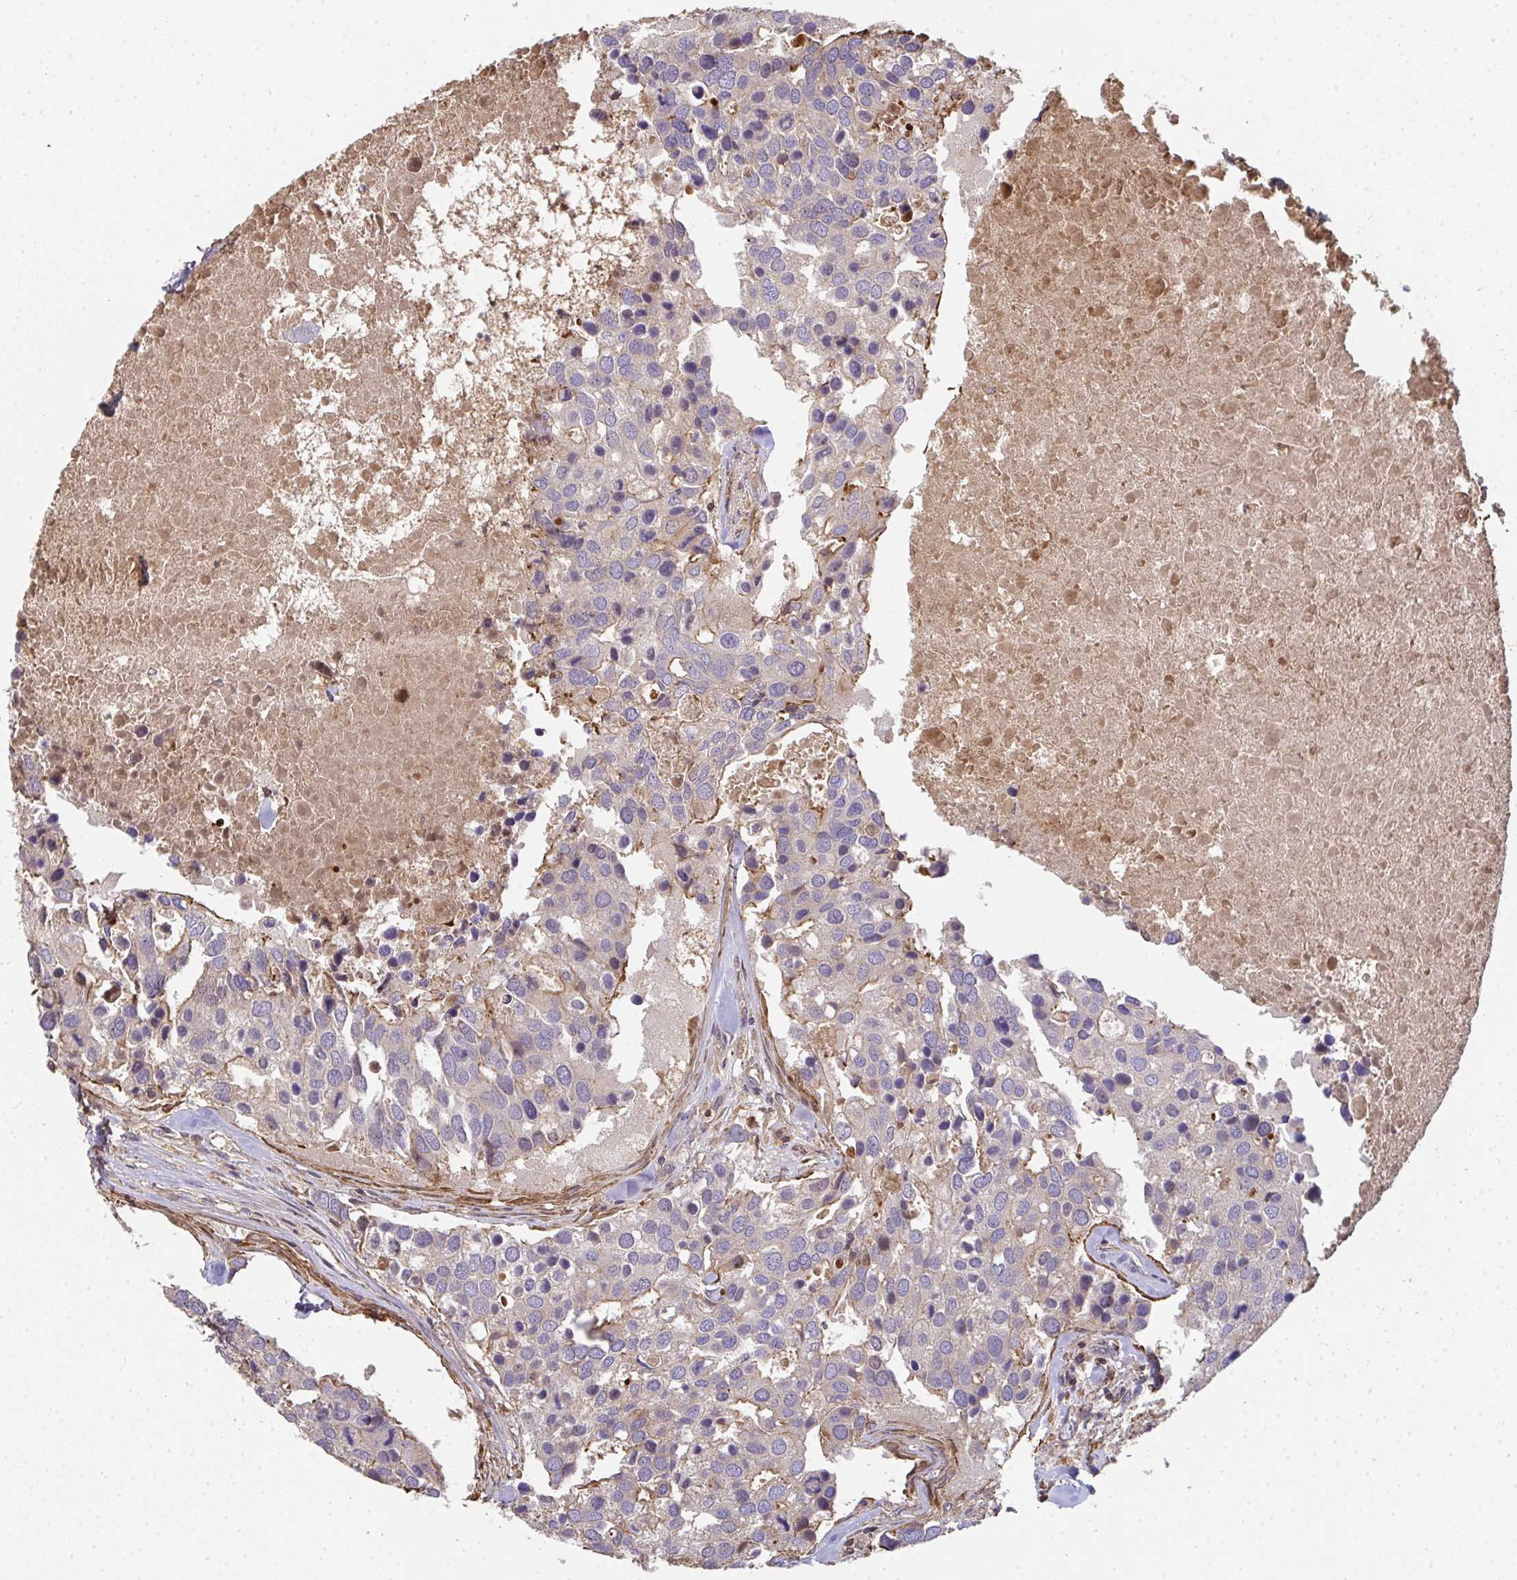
{"staining": {"intensity": "weak", "quantity": "<25%", "location": "cytoplasmic/membranous"}, "tissue": "breast cancer", "cell_type": "Tumor cells", "image_type": "cancer", "snomed": [{"axis": "morphology", "description": "Duct carcinoma"}, {"axis": "topography", "description": "Breast"}], "caption": "Tumor cells are negative for brown protein staining in breast cancer (invasive ductal carcinoma). (IHC, brightfield microscopy, high magnification).", "gene": "TNMD", "patient": {"sex": "female", "age": 83}}